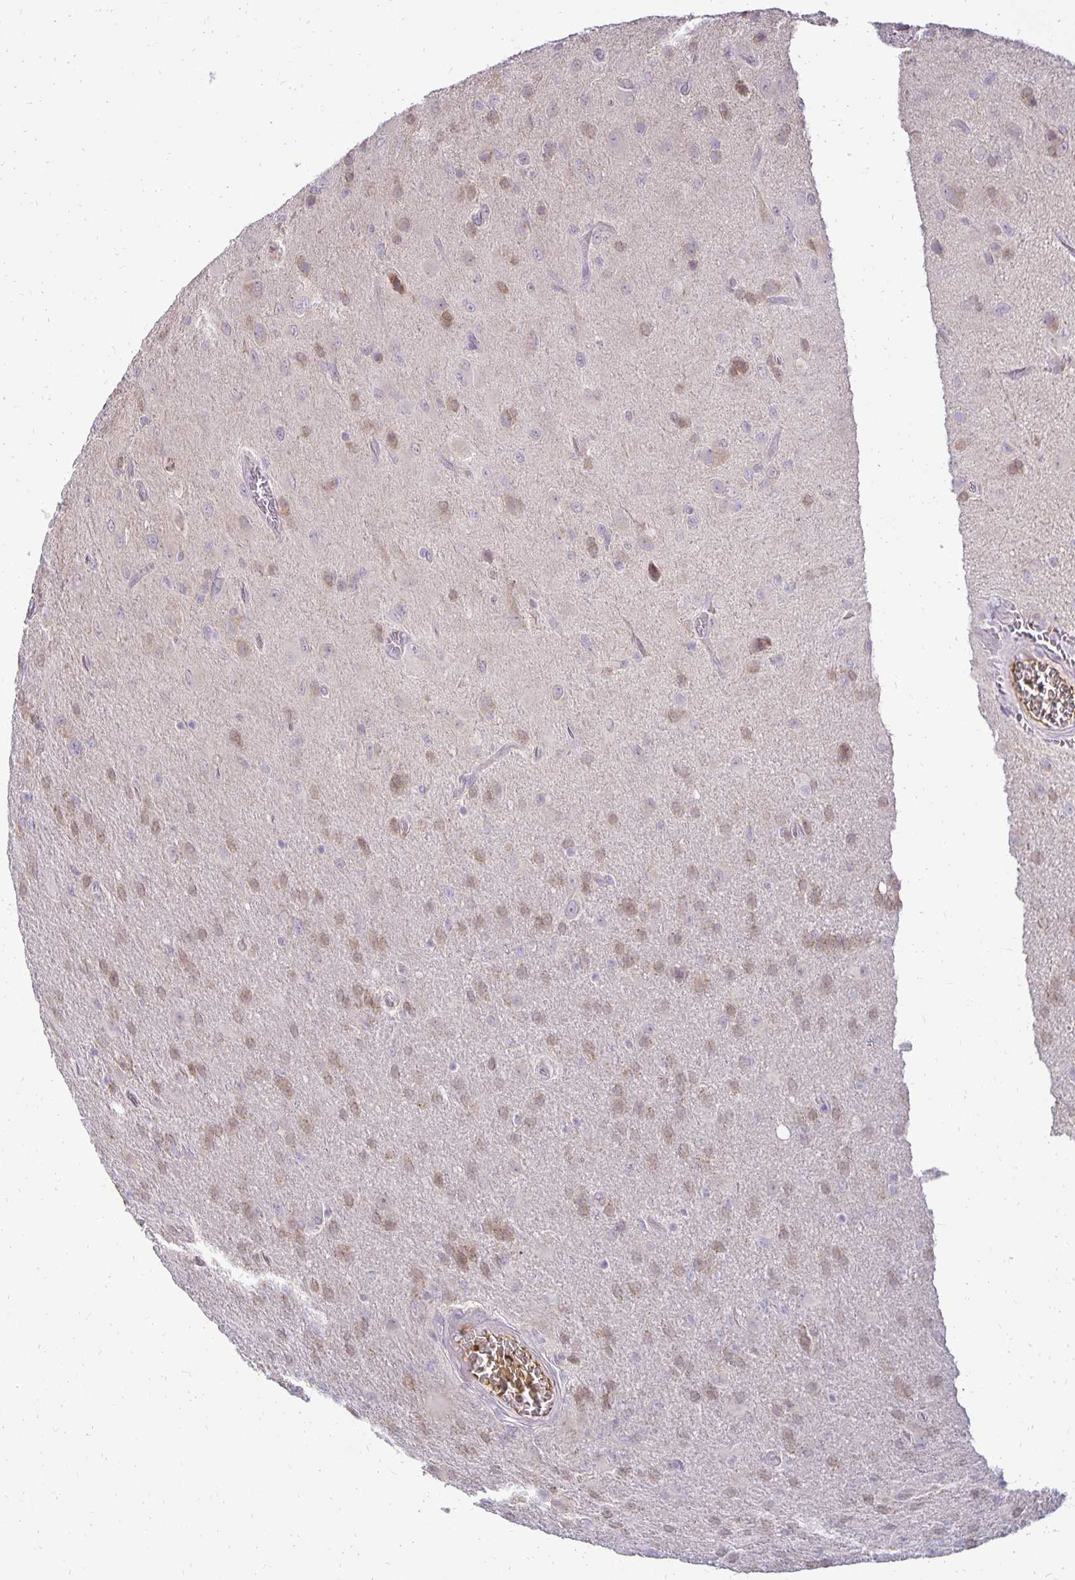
{"staining": {"intensity": "weak", "quantity": "25%-75%", "location": "cytoplasmic/membranous"}, "tissue": "glioma", "cell_type": "Tumor cells", "image_type": "cancer", "snomed": [{"axis": "morphology", "description": "Glioma, malignant, High grade"}, {"axis": "topography", "description": "Brain"}], "caption": "Brown immunohistochemical staining in human glioma demonstrates weak cytoplasmic/membranous staining in about 25%-75% of tumor cells. Nuclei are stained in blue.", "gene": "FN3K", "patient": {"sex": "male", "age": 61}}